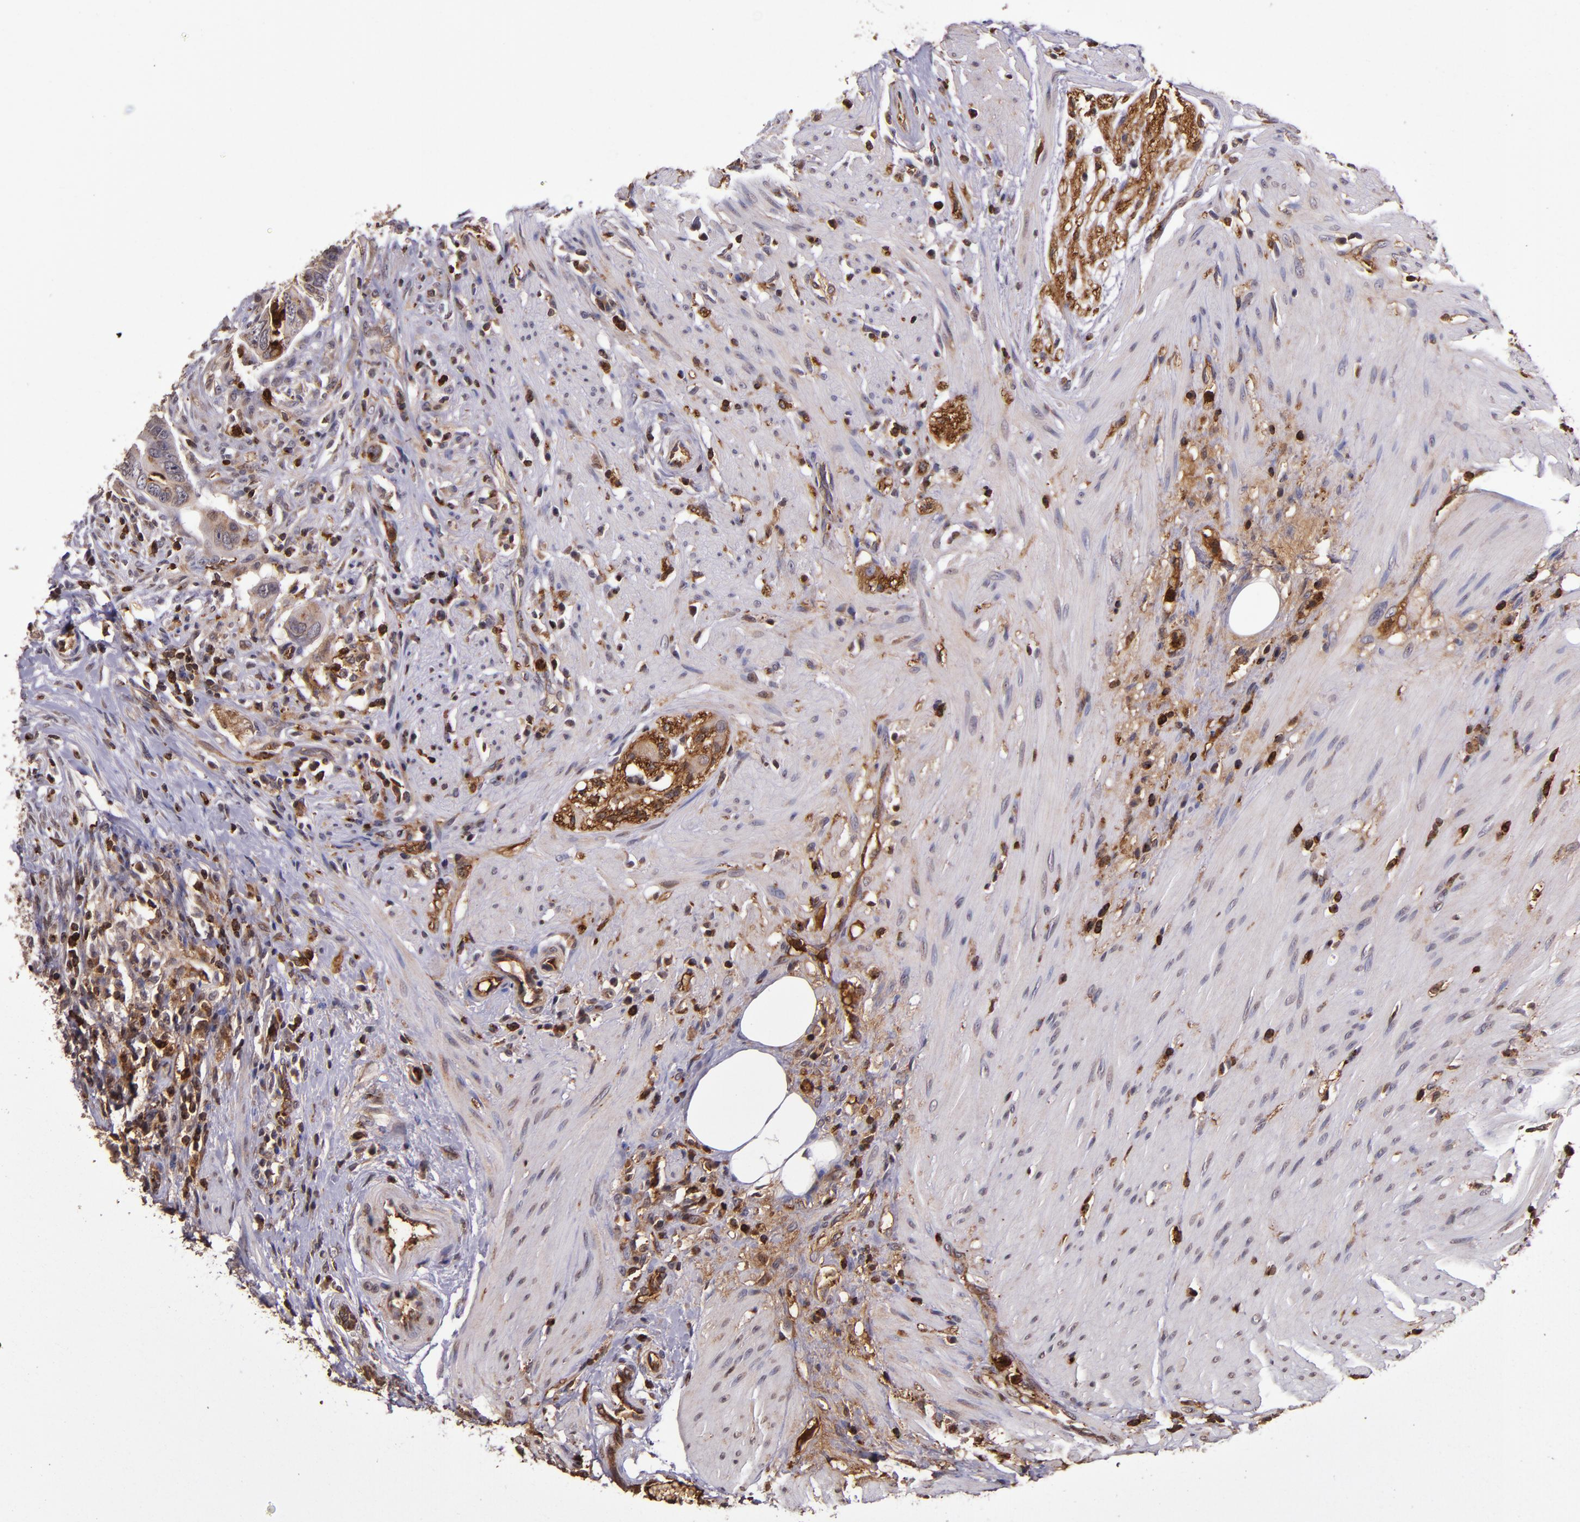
{"staining": {"intensity": "moderate", "quantity": "25%-75%", "location": "cytoplasmic/membranous"}, "tissue": "colorectal cancer", "cell_type": "Tumor cells", "image_type": "cancer", "snomed": [{"axis": "morphology", "description": "Adenocarcinoma, NOS"}, {"axis": "topography", "description": "Rectum"}], "caption": "Immunohistochemistry (IHC) (DAB (3,3'-diaminobenzidine)) staining of adenocarcinoma (colorectal) demonstrates moderate cytoplasmic/membranous protein staining in about 25%-75% of tumor cells.", "gene": "SLC2A3", "patient": {"sex": "male", "age": 53}}